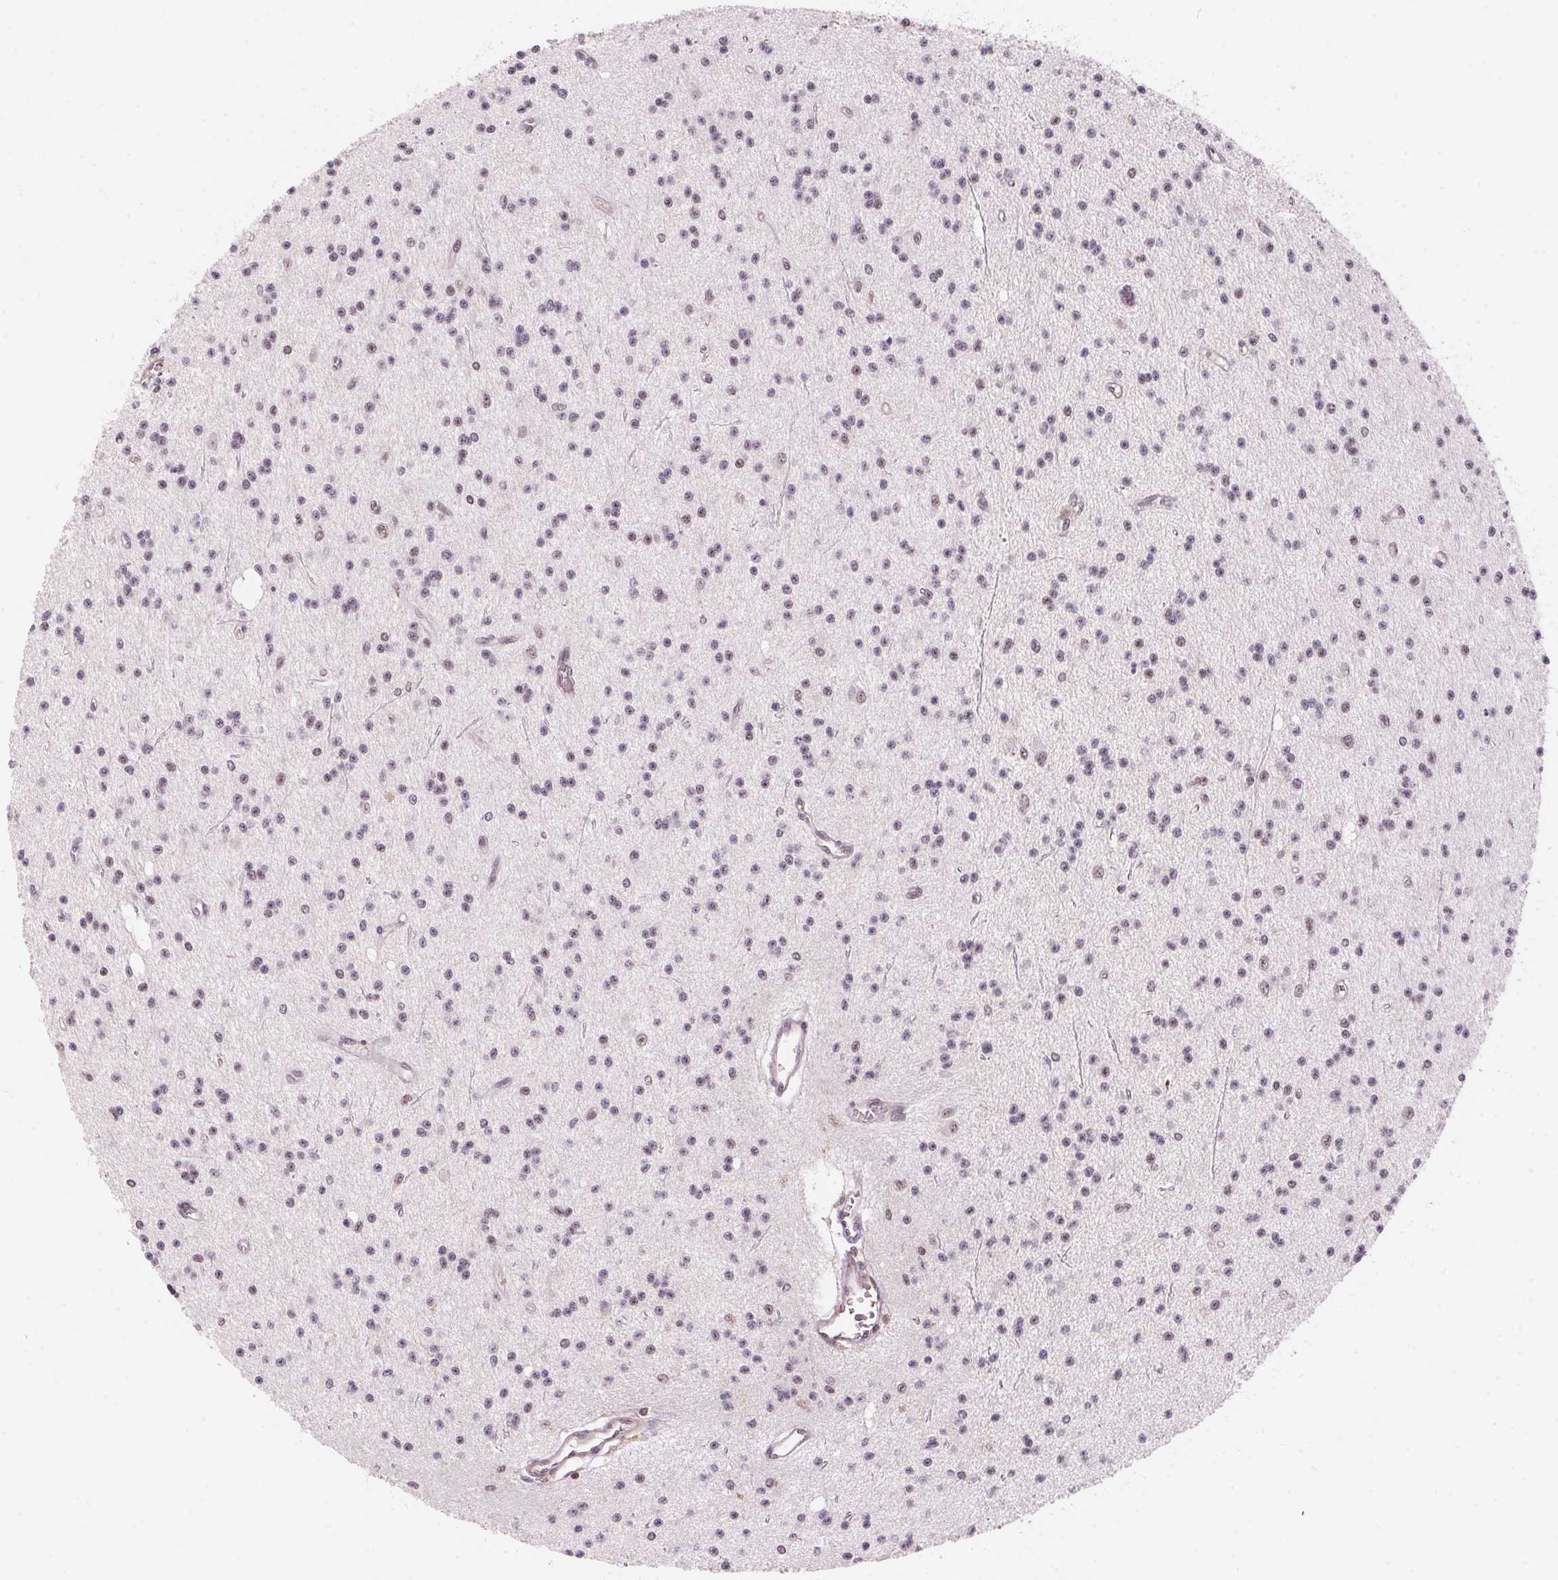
{"staining": {"intensity": "weak", "quantity": "<25%", "location": "nuclear"}, "tissue": "glioma", "cell_type": "Tumor cells", "image_type": "cancer", "snomed": [{"axis": "morphology", "description": "Glioma, malignant, Low grade"}, {"axis": "topography", "description": "Brain"}], "caption": "This histopathology image is of malignant glioma (low-grade) stained with IHC to label a protein in brown with the nuclei are counter-stained blue. There is no positivity in tumor cells.", "gene": "HNRNPDL", "patient": {"sex": "male", "age": 27}}